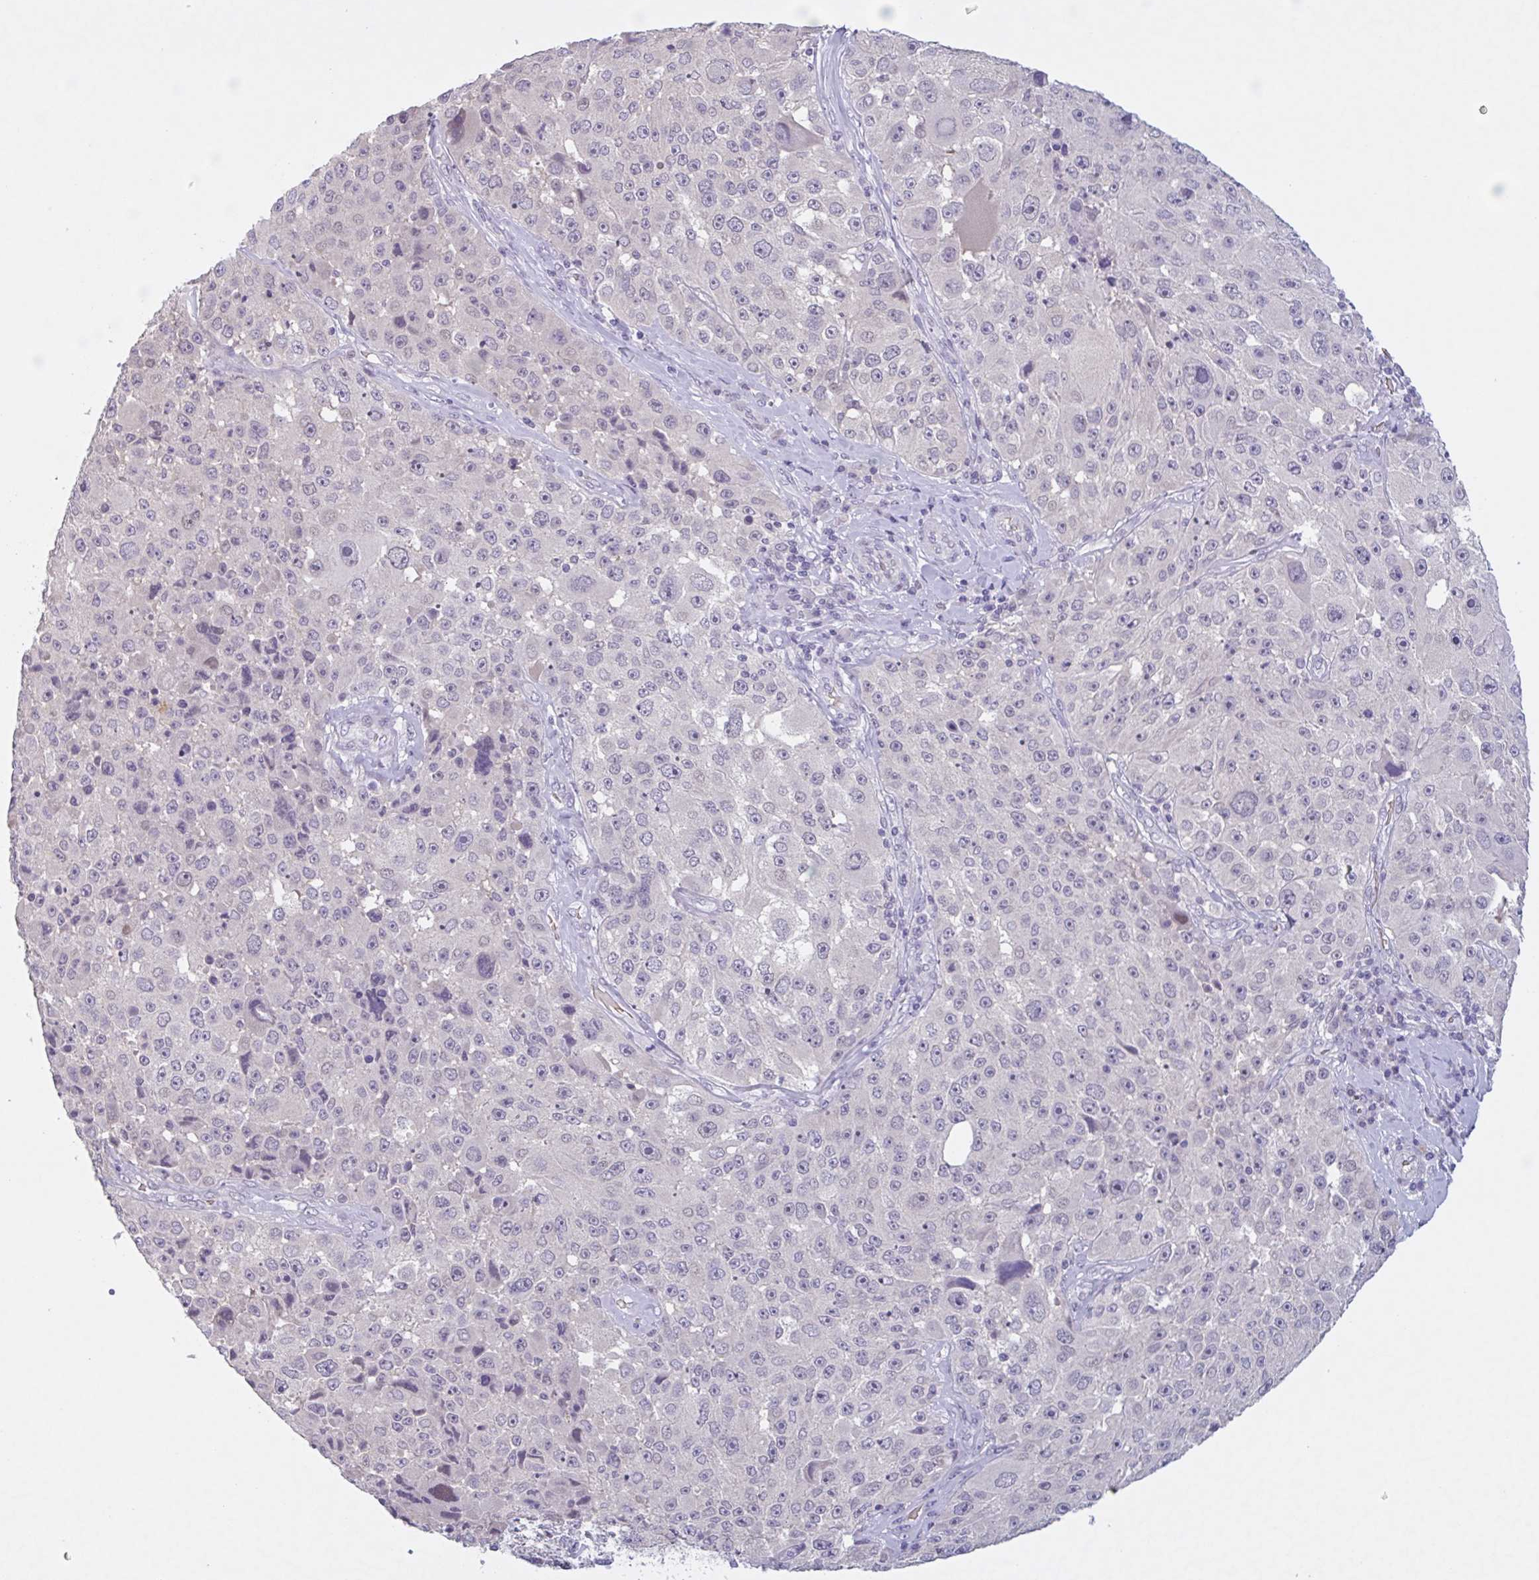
{"staining": {"intensity": "negative", "quantity": "none", "location": "none"}, "tissue": "melanoma", "cell_type": "Tumor cells", "image_type": "cancer", "snomed": [{"axis": "morphology", "description": "Malignant melanoma, Metastatic site"}, {"axis": "topography", "description": "Lymph node"}], "caption": "DAB immunohistochemical staining of human melanoma shows no significant expression in tumor cells.", "gene": "RHAG", "patient": {"sex": "male", "age": 62}}